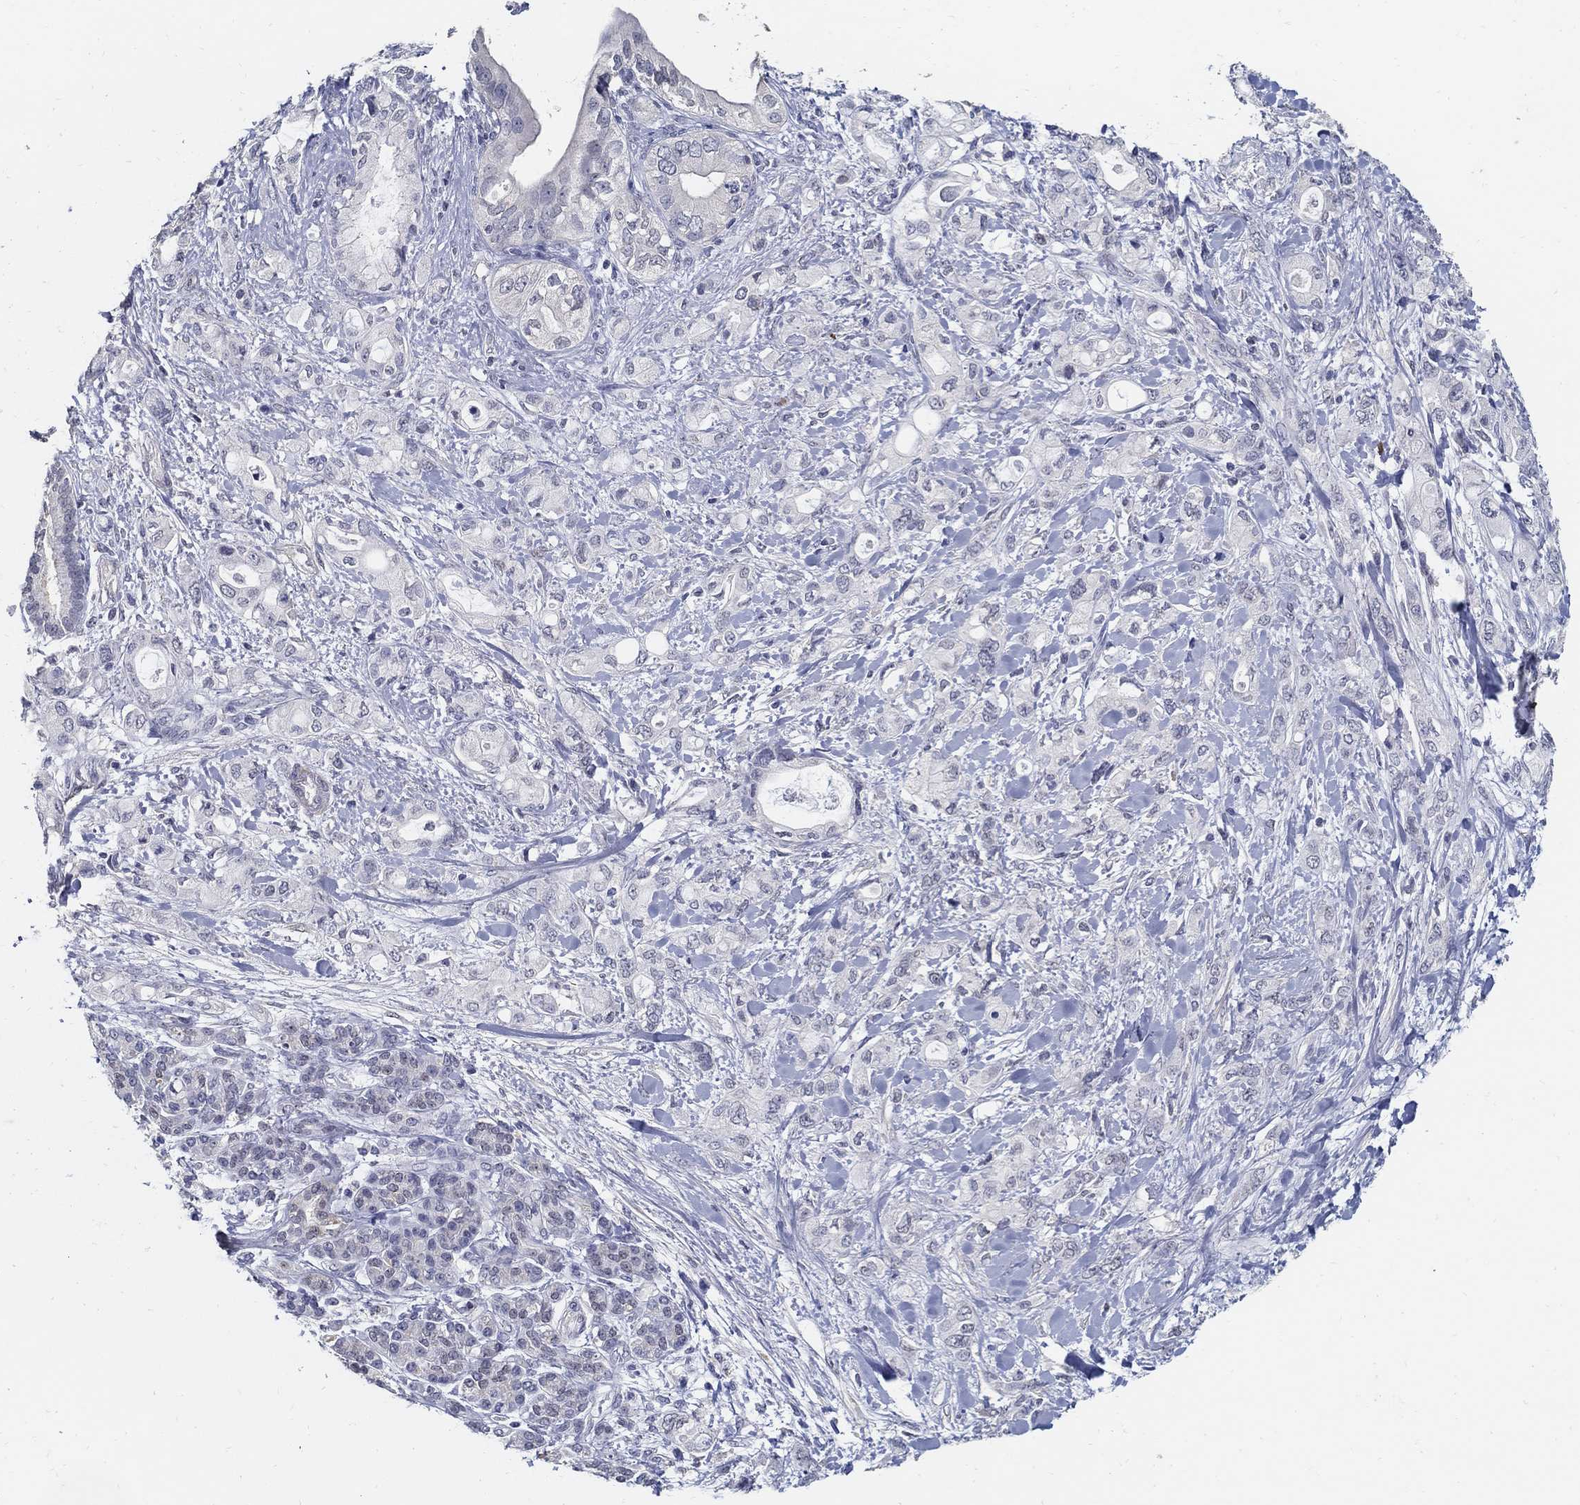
{"staining": {"intensity": "negative", "quantity": "none", "location": "none"}, "tissue": "pancreatic cancer", "cell_type": "Tumor cells", "image_type": "cancer", "snomed": [{"axis": "morphology", "description": "Adenocarcinoma, NOS"}, {"axis": "topography", "description": "Pancreas"}], "caption": "The image reveals no significant positivity in tumor cells of pancreatic cancer. (DAB (3,3'-diaminobenzidine) immunohistochemistry (IHC) visualized using brightfield microscopy, high magnification).", "gene": "USP29", "patient": {"sex": "female", "age": 56}}